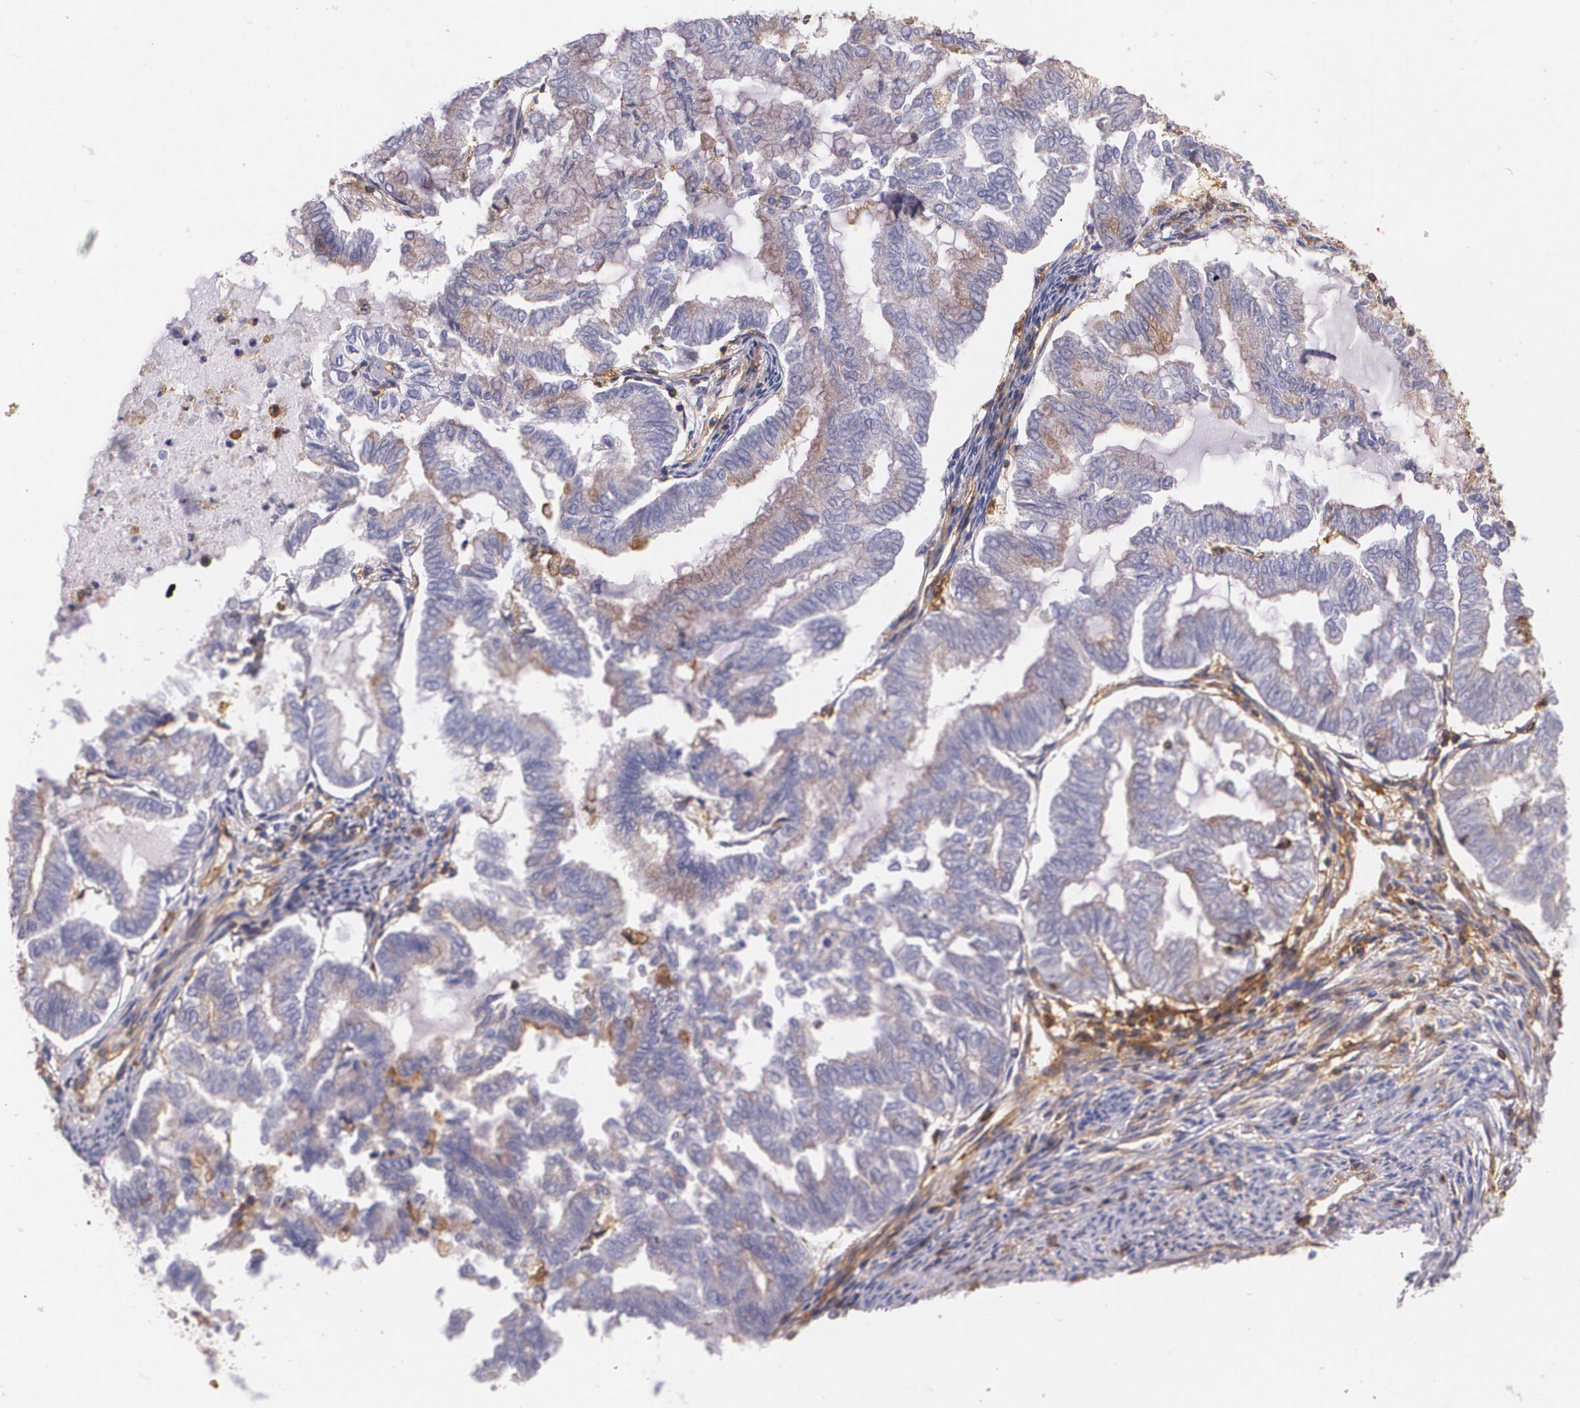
{"staining": {"intensity": "weak", "quantity": "<25%", "location": "cytoplasmic/membranous"}, "tissue": "endometrial cancer", "cell_type": "Tumor cells", "image_type": "cancer", "snomed": [{"axis": "morphology", "description": "Adenocarcinoma, NOS"}, {"axis": "topography", "description": "Endometrium"}], "caption": "The histopathology image displays no significant expression in tumor cells of endometrial adenocarcinoma.", "gene": "B2M", "patient": {"sex": "female", "age": 79}}